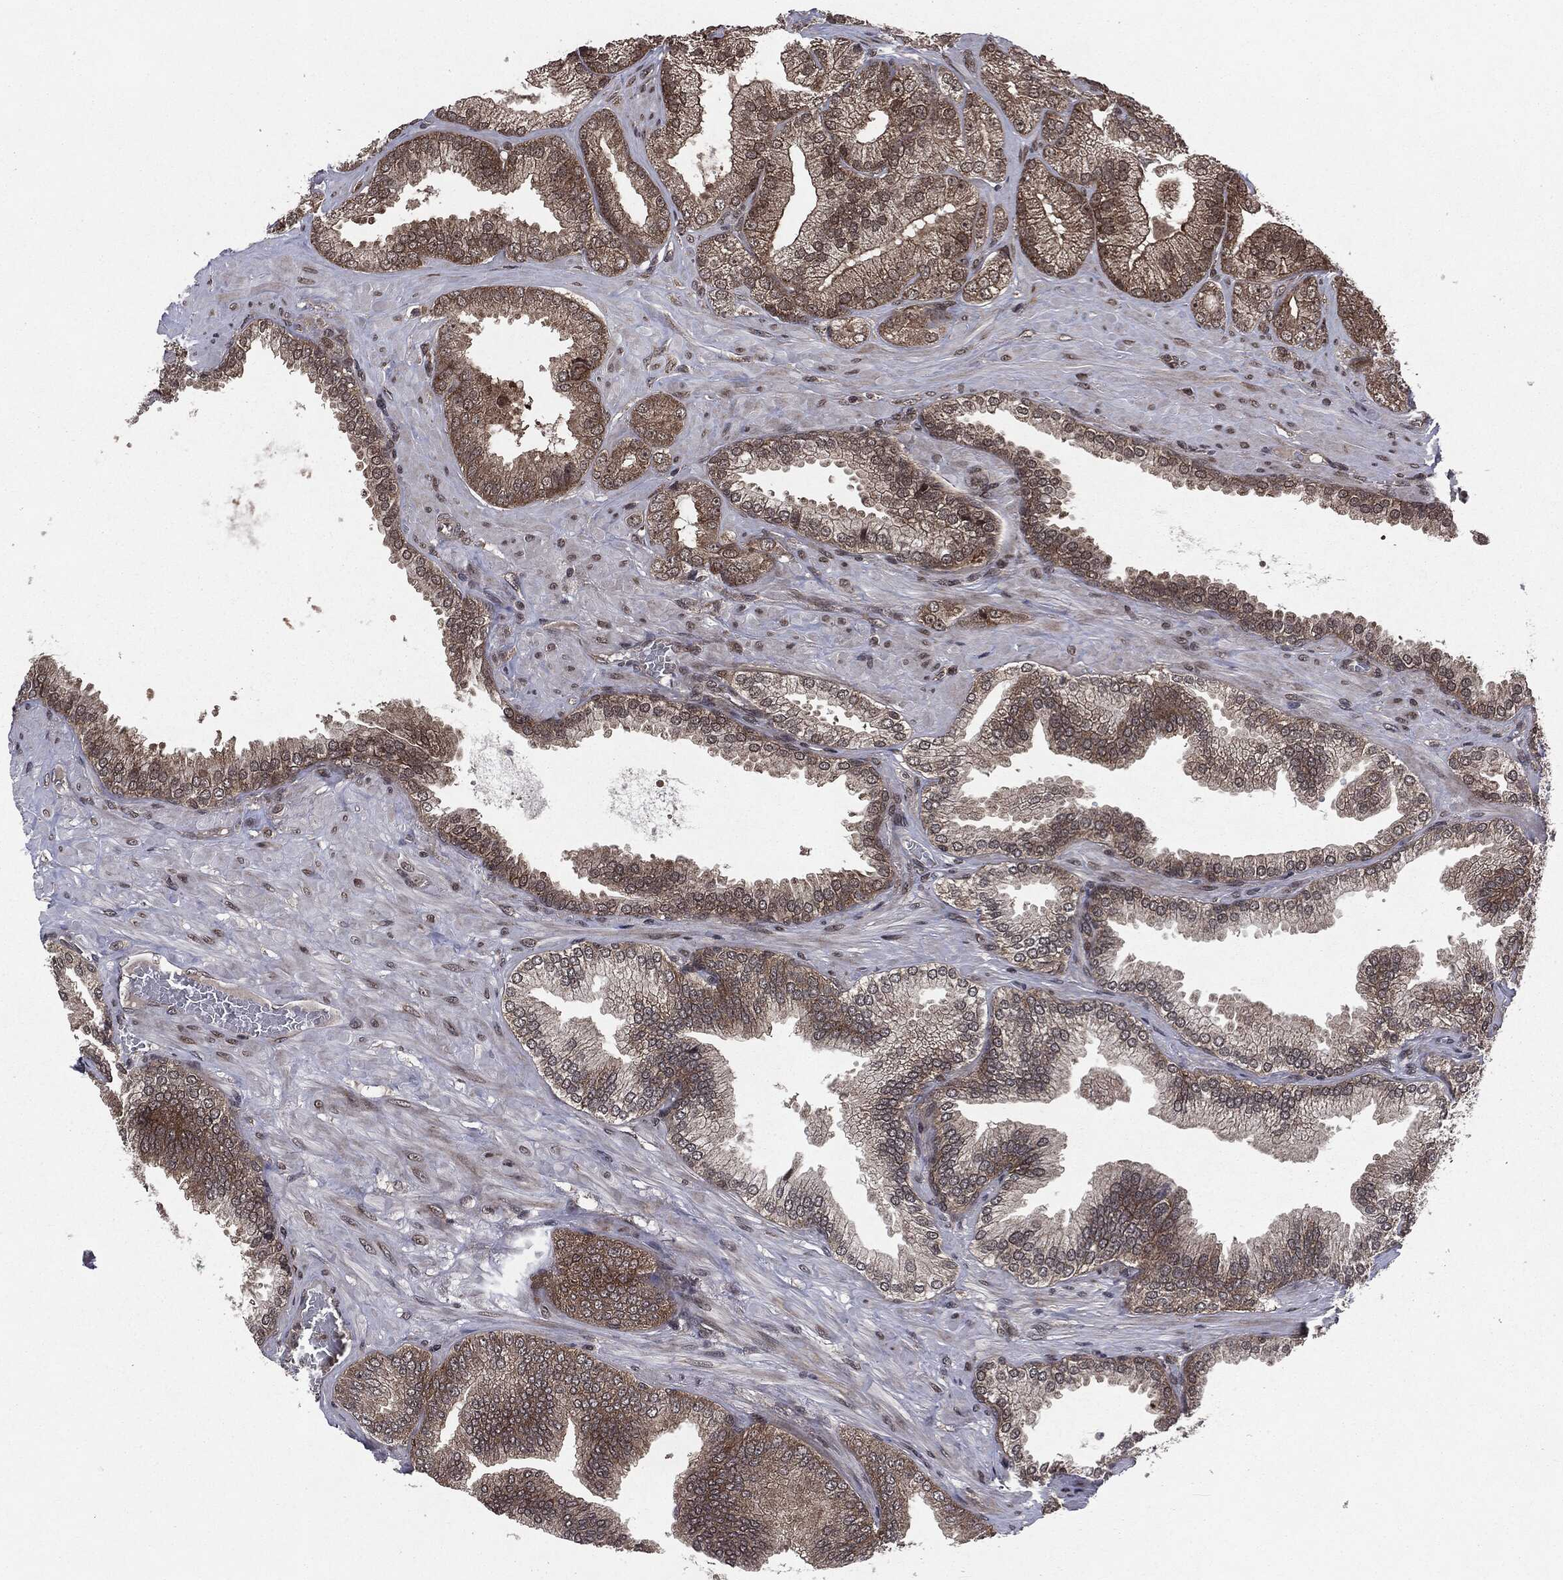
{"staining": {"intensity": "weak", "quantity": "25%-75%", "location": "cytoplasmic/membranous"}, "tissue": "prostate cancer", "cell_type": "Tumor cells", "image_type": "cancer", "snomed": [{"axis": "morphology", "description": "Adenocarcinoma, High grade"}, {"axis": "topography", "description": "Prostate"}], "caption": "Immunohistochemical staining of adenocarcinoma (high-grade) (prostate) shows low levels of weak cytoplasmic/membranous protein expression in approximately 25%-75% of tumor cells.", "gene": "STAU2", "patient": {"sex": "male", "age": 68}}